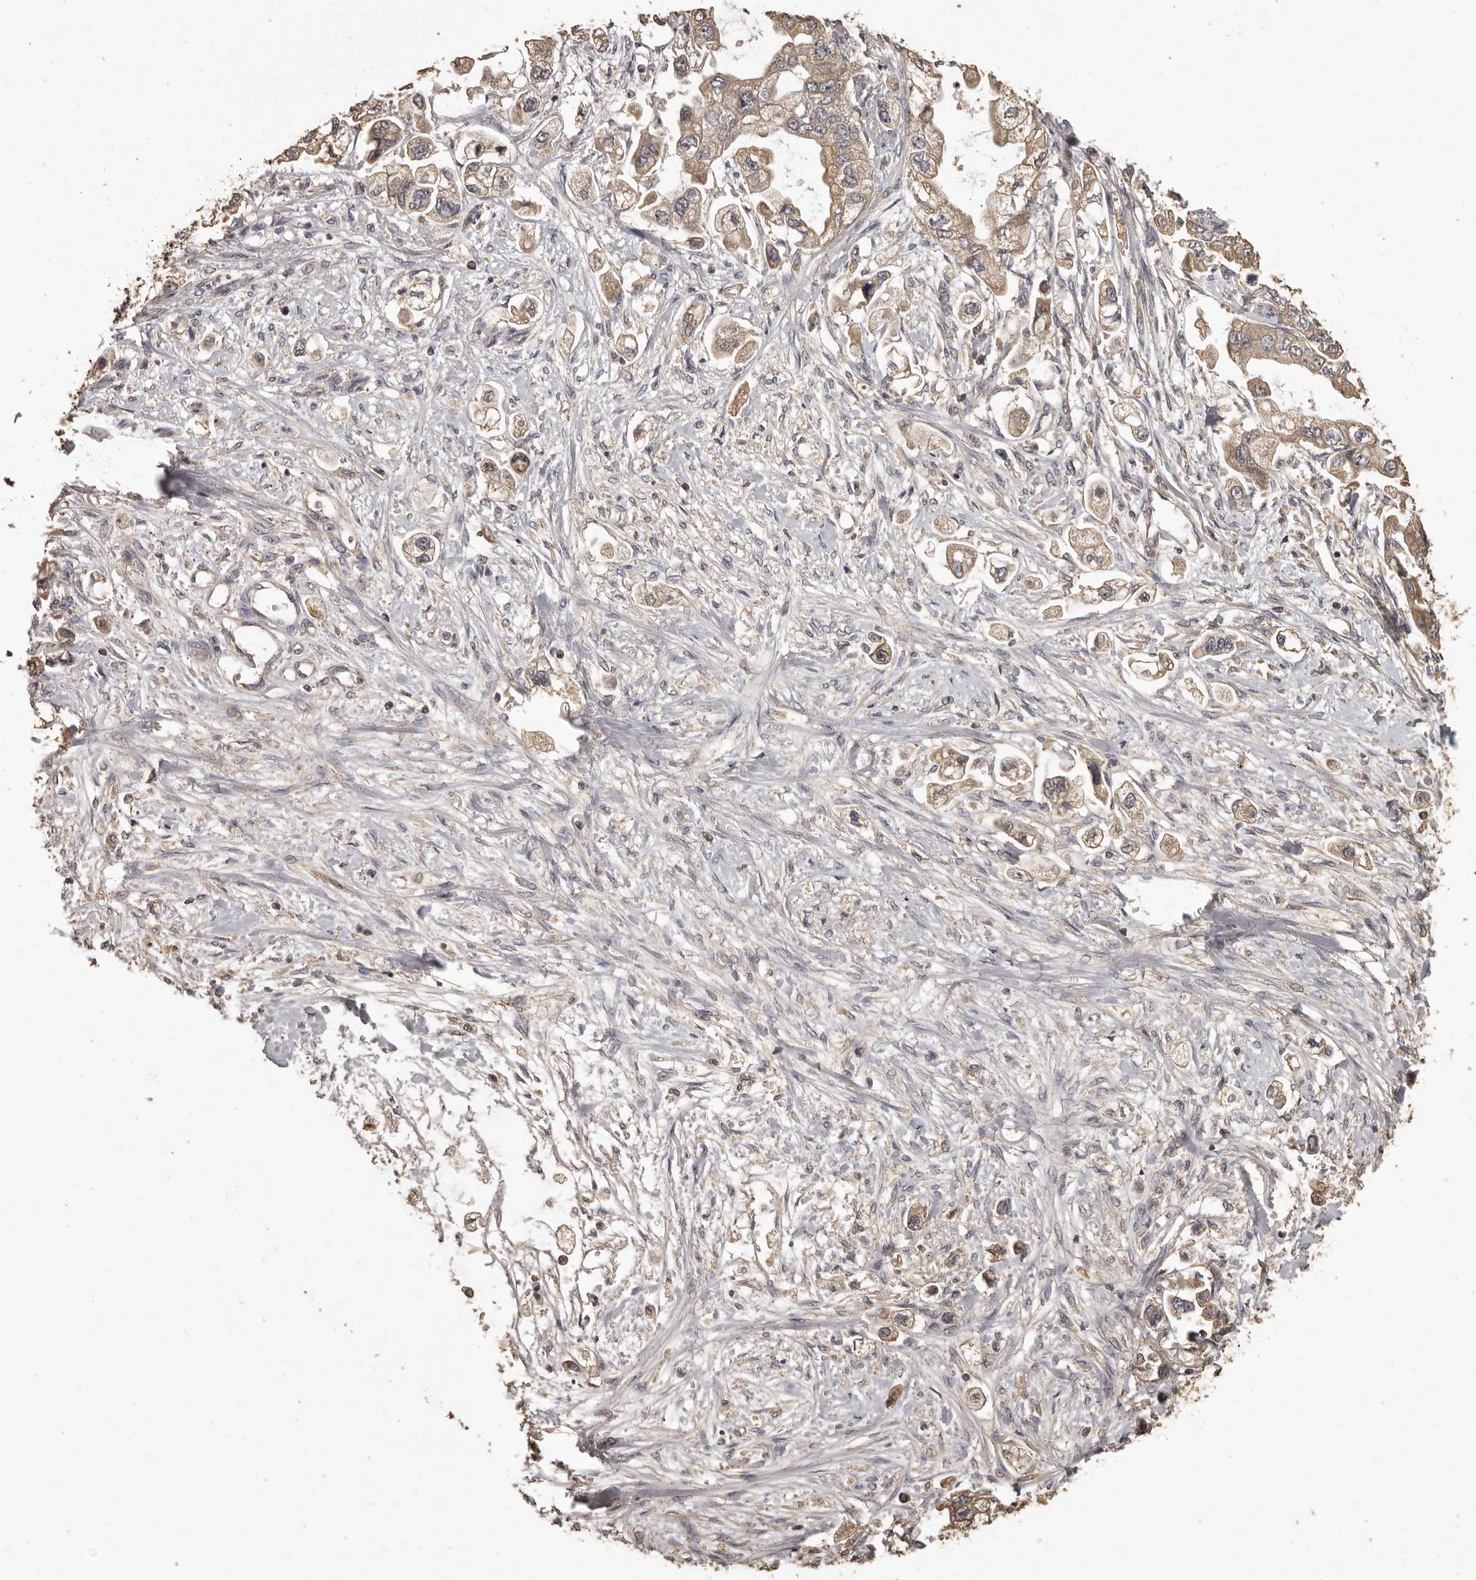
{"staining": {"intensity": "moderate", "quantity": ">75%", "location": "cytoplasmic/membranous"}, "tissue": "stomach cancer", "cell_type": "Tumor cells", "image_type": "cancer", "snomed": [{"axis": "morphology", "description": "Adenocarcinoma, NOS"}, {"axis": "topography", "description": "Stomach"}], "caption": "Stomach cancer (adenocarcinoma) stained for a protein exhibits moderate cytoplasmic/membranous positivity in tumor cells.", "gene": "MGAT5", "patient": {"sex": "male", "age": 62}}